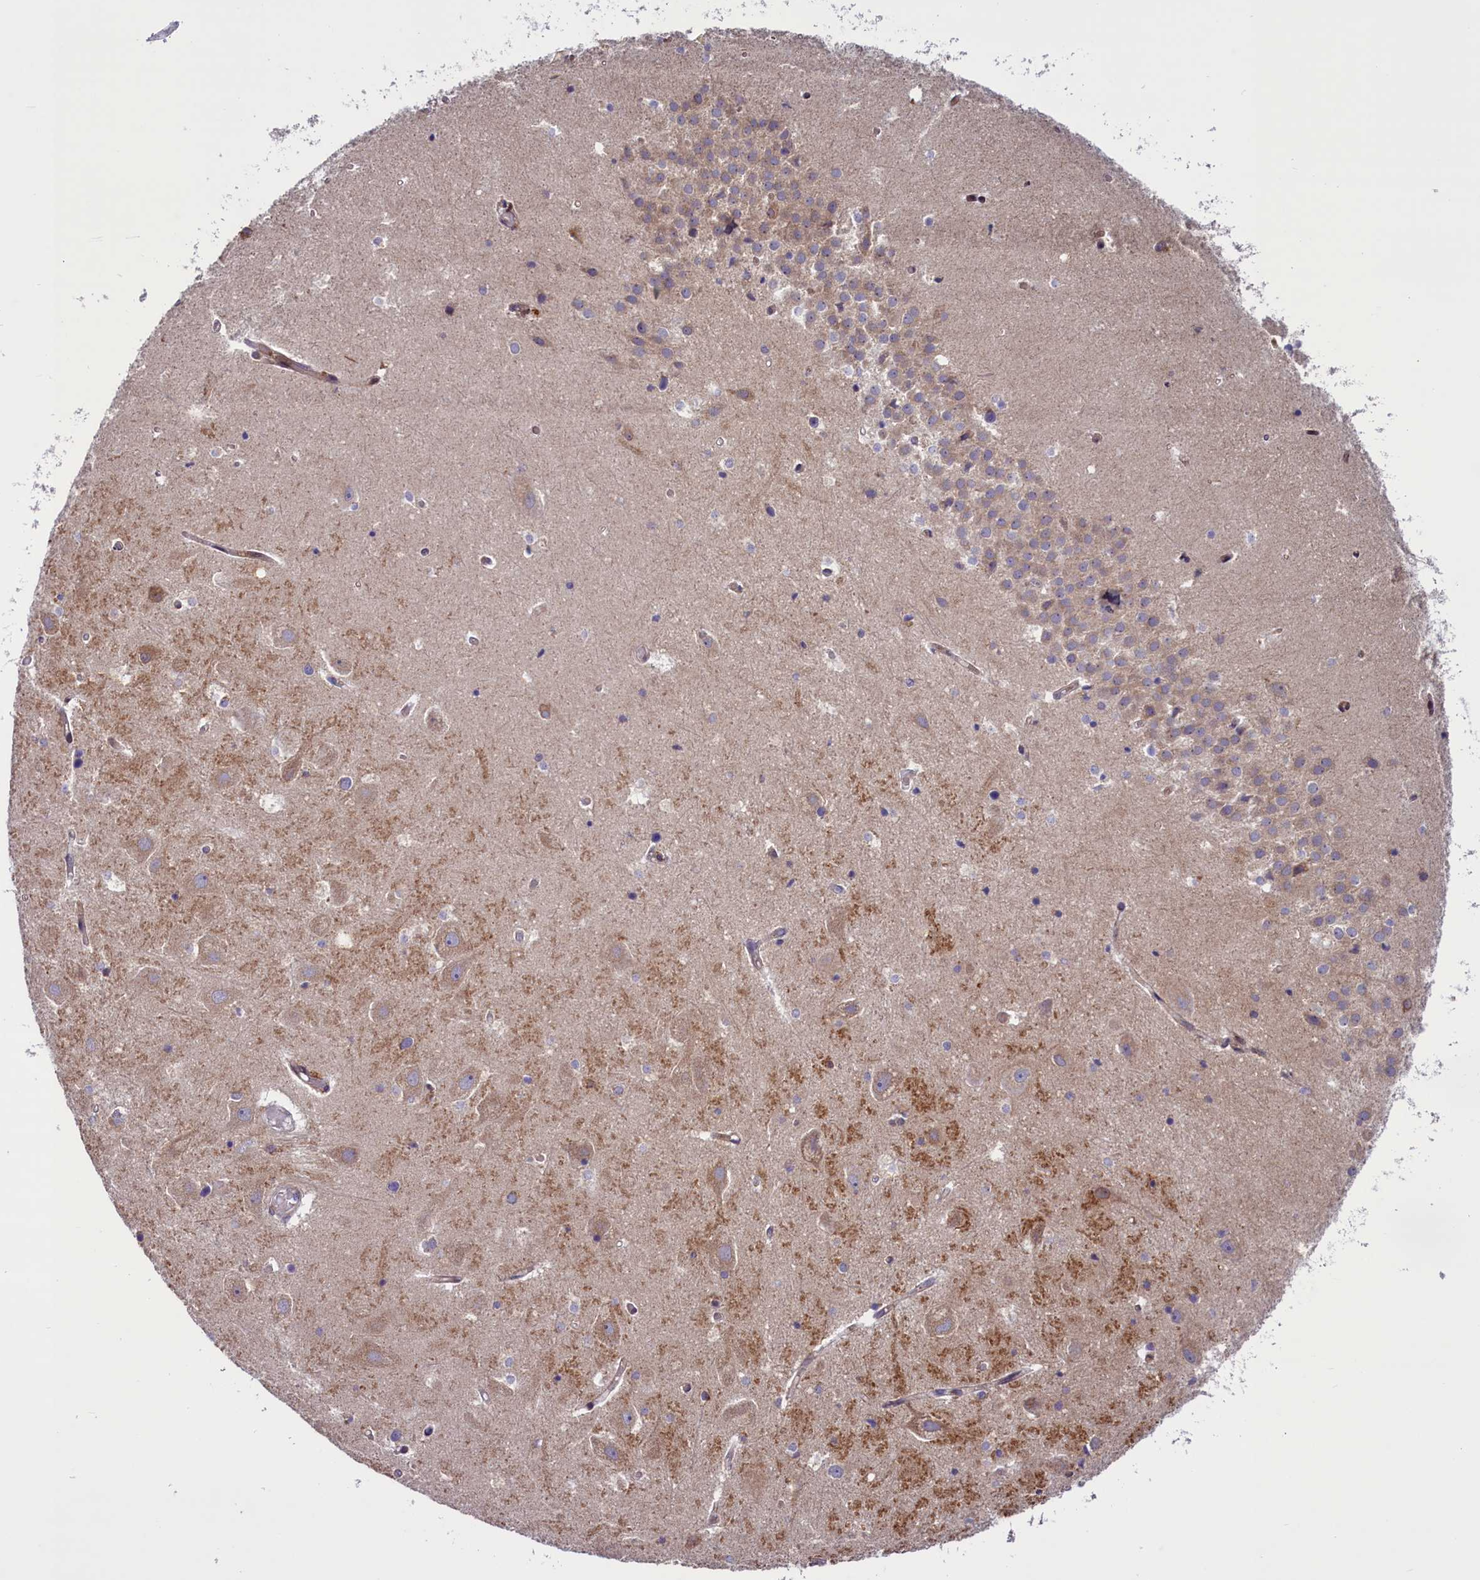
{"staining": {"intensity": "weak", "quantity": "<25%", "location": "cytoplasmic/membranous"}, "tissue": "hippocampus", "cell_type": "Glial cells", "image_type": "normal", "snomed": [{"axis": "morphology", "description": "Normal tissue, NOS"}, {"axis": "topography", "description": "Hippocampus"}], "caption": "A high-resolution photomicrograph shows immunohistochemistry (IHC) staining of unremarkable hippocampus, which shows no significant staining in glial cells. Nuclei are stained in blue.", "gene": "MIEF2", "patient": {"sex": "female", "age": 52}}